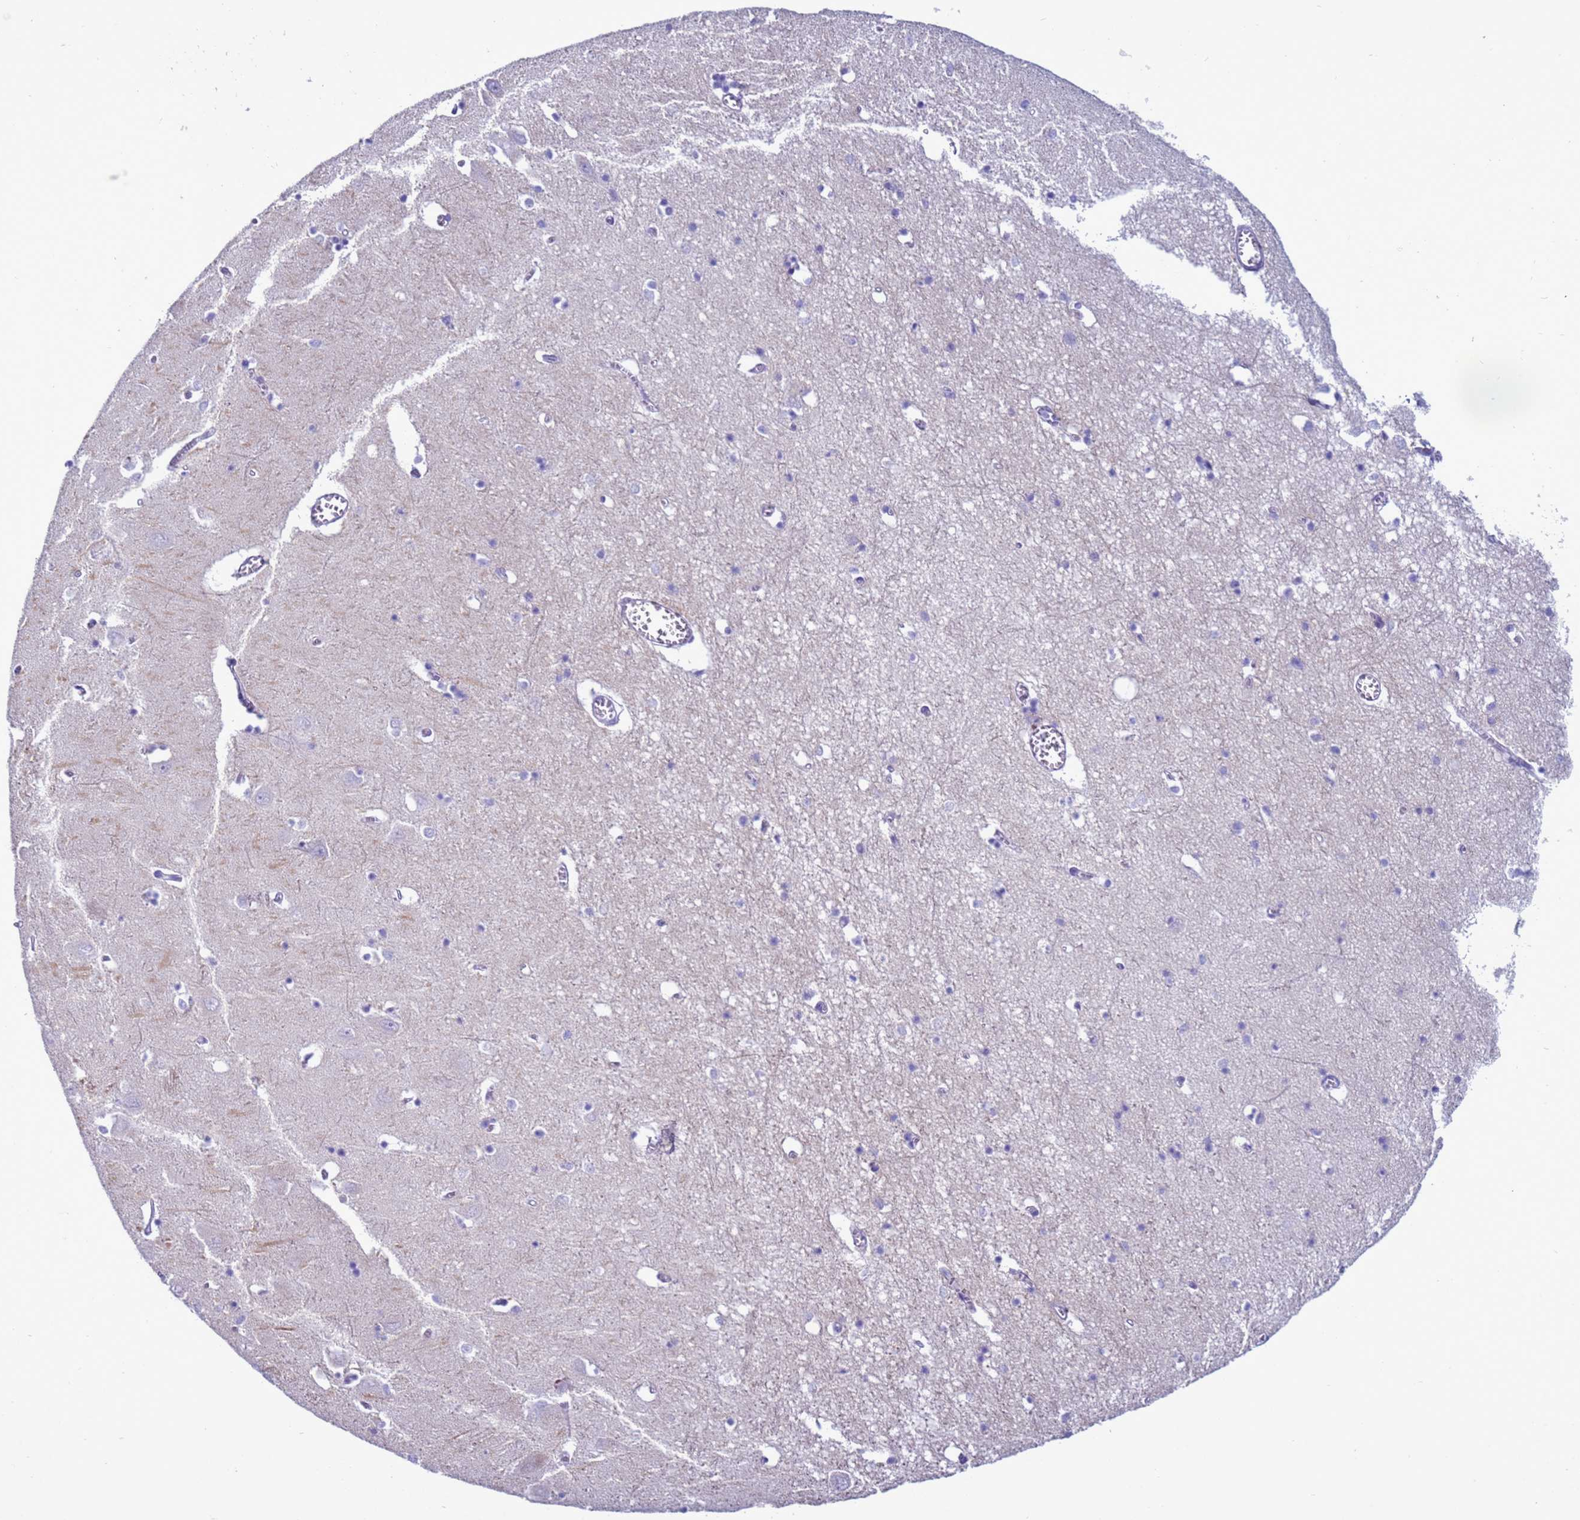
{"staining": {"intensity": "negative", "quantity": "none", "location": "none"}, "tissue": "hippocampus", "cell_type": "Glial cells", "image_type": "normal", "snomed": [{"axis": "morphology", "description": "Normal tissue, NOS"}, {"axis": "topography", "description": "Hippocampus"}], "caption": "Immunohistochemistry of unremarkable human hippocampus demonstrates no positivity in glial cells. Brightfield microscopy of immunohistochemistry stained with DAB (3,3'-diaminobenzidine) (brown) and hematoxylin (blue), captured at high magnification.", "gene": "CST1", "patient": {"sex": "male", "age": 70}}